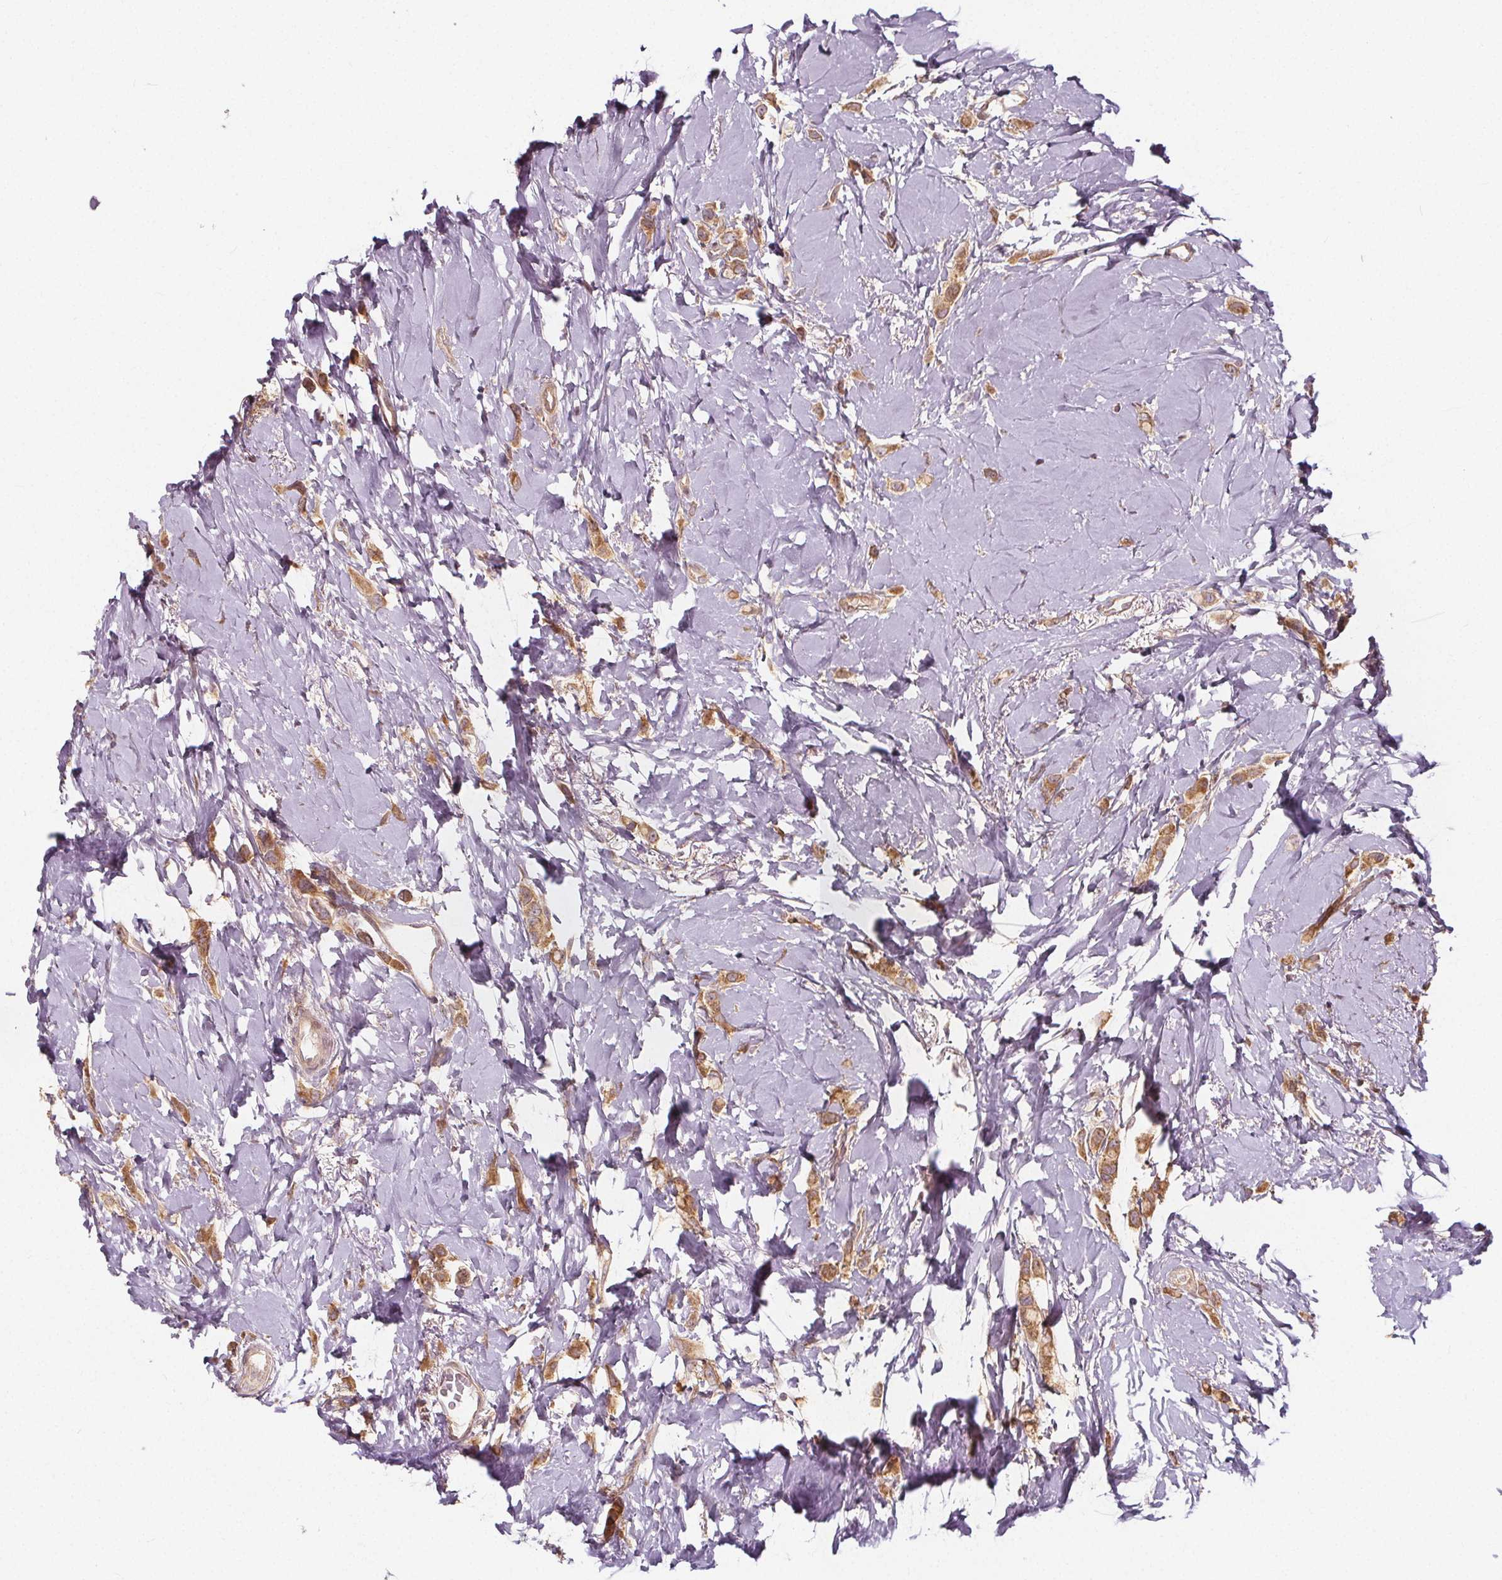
{"staining": {"intensity": "moderate", "quantity": ">75%", "location": "cytoplasmic/membranous"}, "tissue": "breast cancer", "cell_type": "Tumor cells", "image_type": "cancer", "snomed": [{"axis": "morphology", "description": "Lobular carcinoma"}, {"axis": "topography", "description": "Breast"}], "caption": "This is a histology image of immunohistochemistry (IHC) staining of breast cancer, which shows moderate positivity in the cytoplasmic/membranous of tumor cells.", "gene": "AKT1S1", "patient": {"sex": "female", "age": 66}}